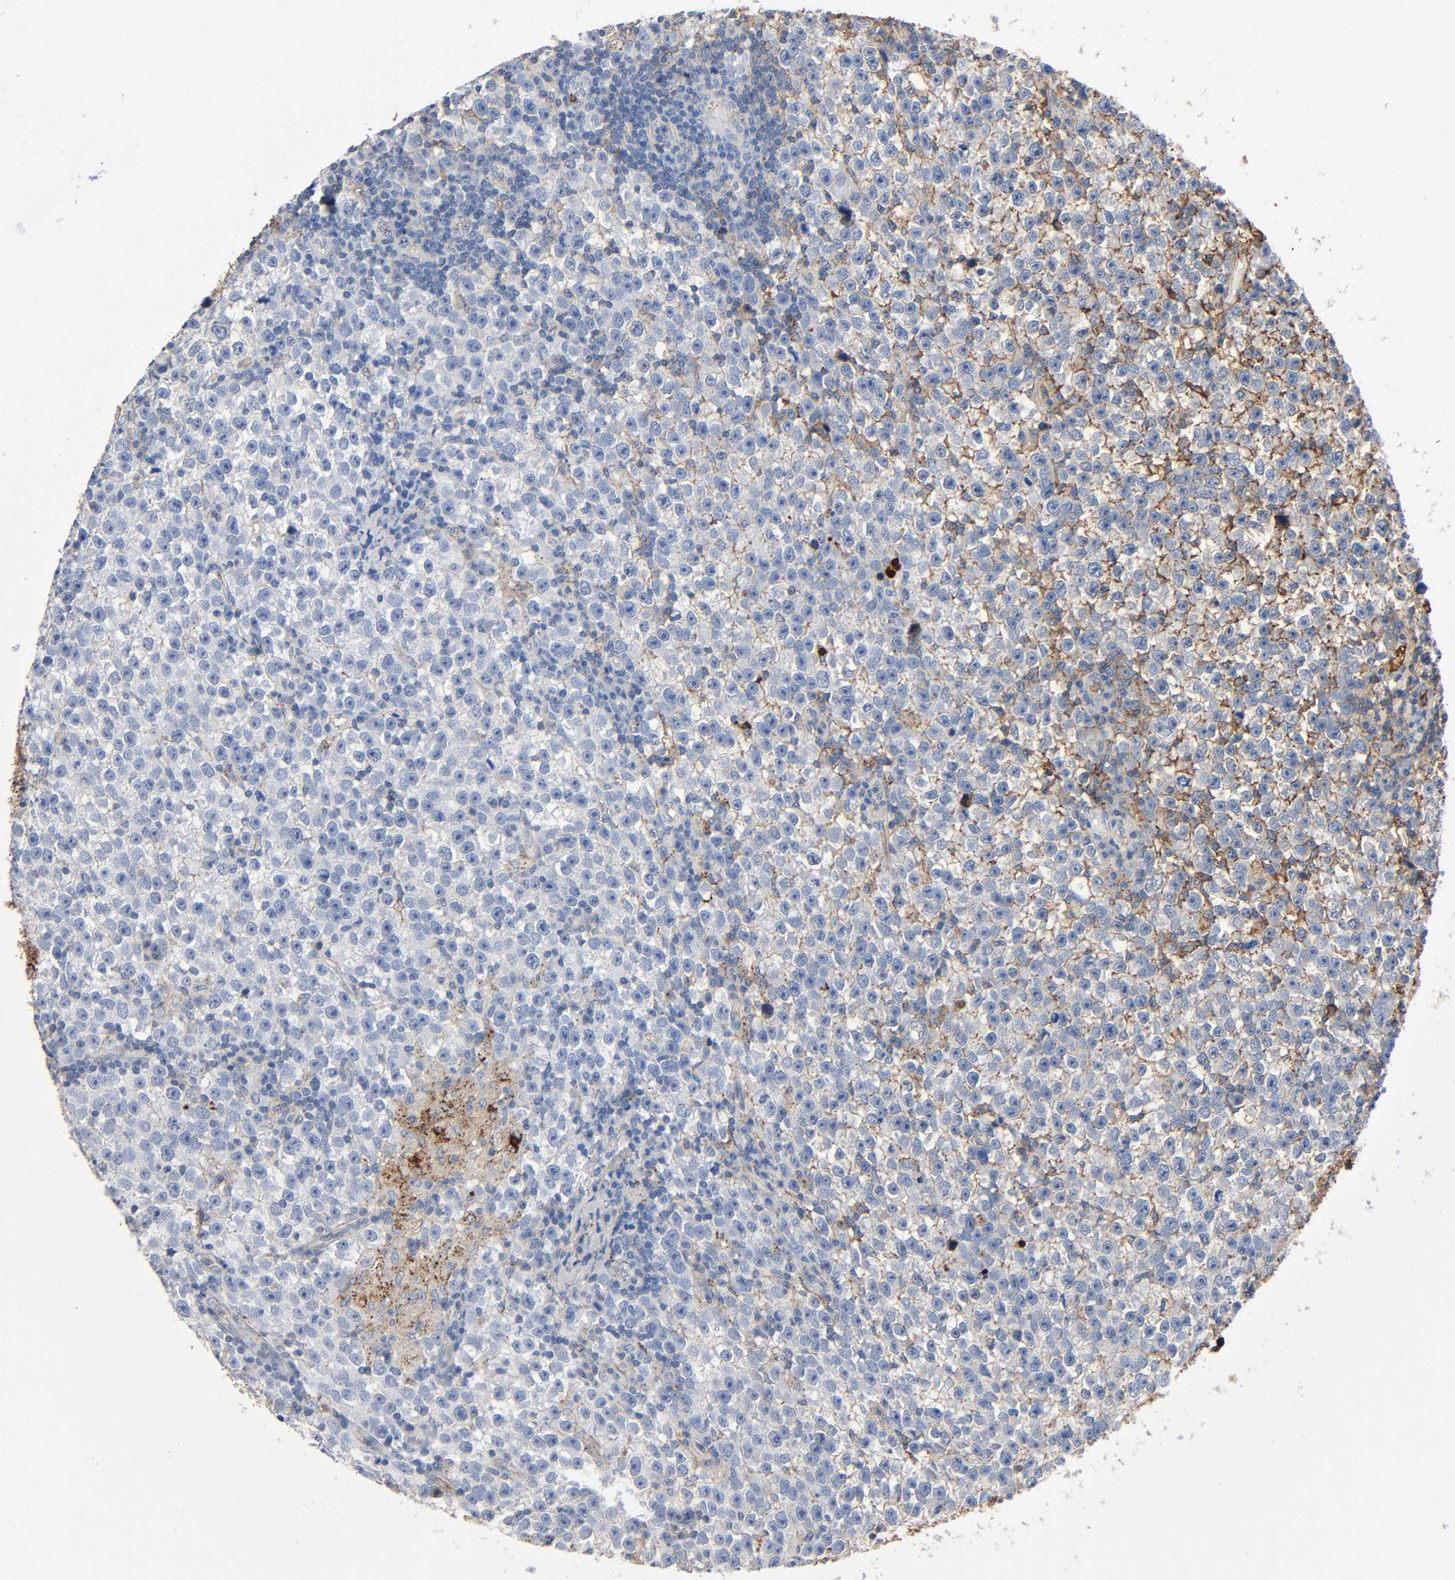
{"staining": {"intensity": "weak", "quantity": ">75%", "location": "cytoplasmic/membranous"}, "tissue": "testis cancer", "cell_type": "Tumor cells", "image_type": "cancer", "snomed": [{"axis": "morphology", "description": "Seminoma, NOS"}, {"axis": "topography", "description": "Testis"}], "caption": "Protein staining of seminoma (testis) tissue reveals weak cytoplasmic/membranous positivity in about >75% of tumor cells.", "gene": "C3", "patient": {"sex": "male", "age": 43}}